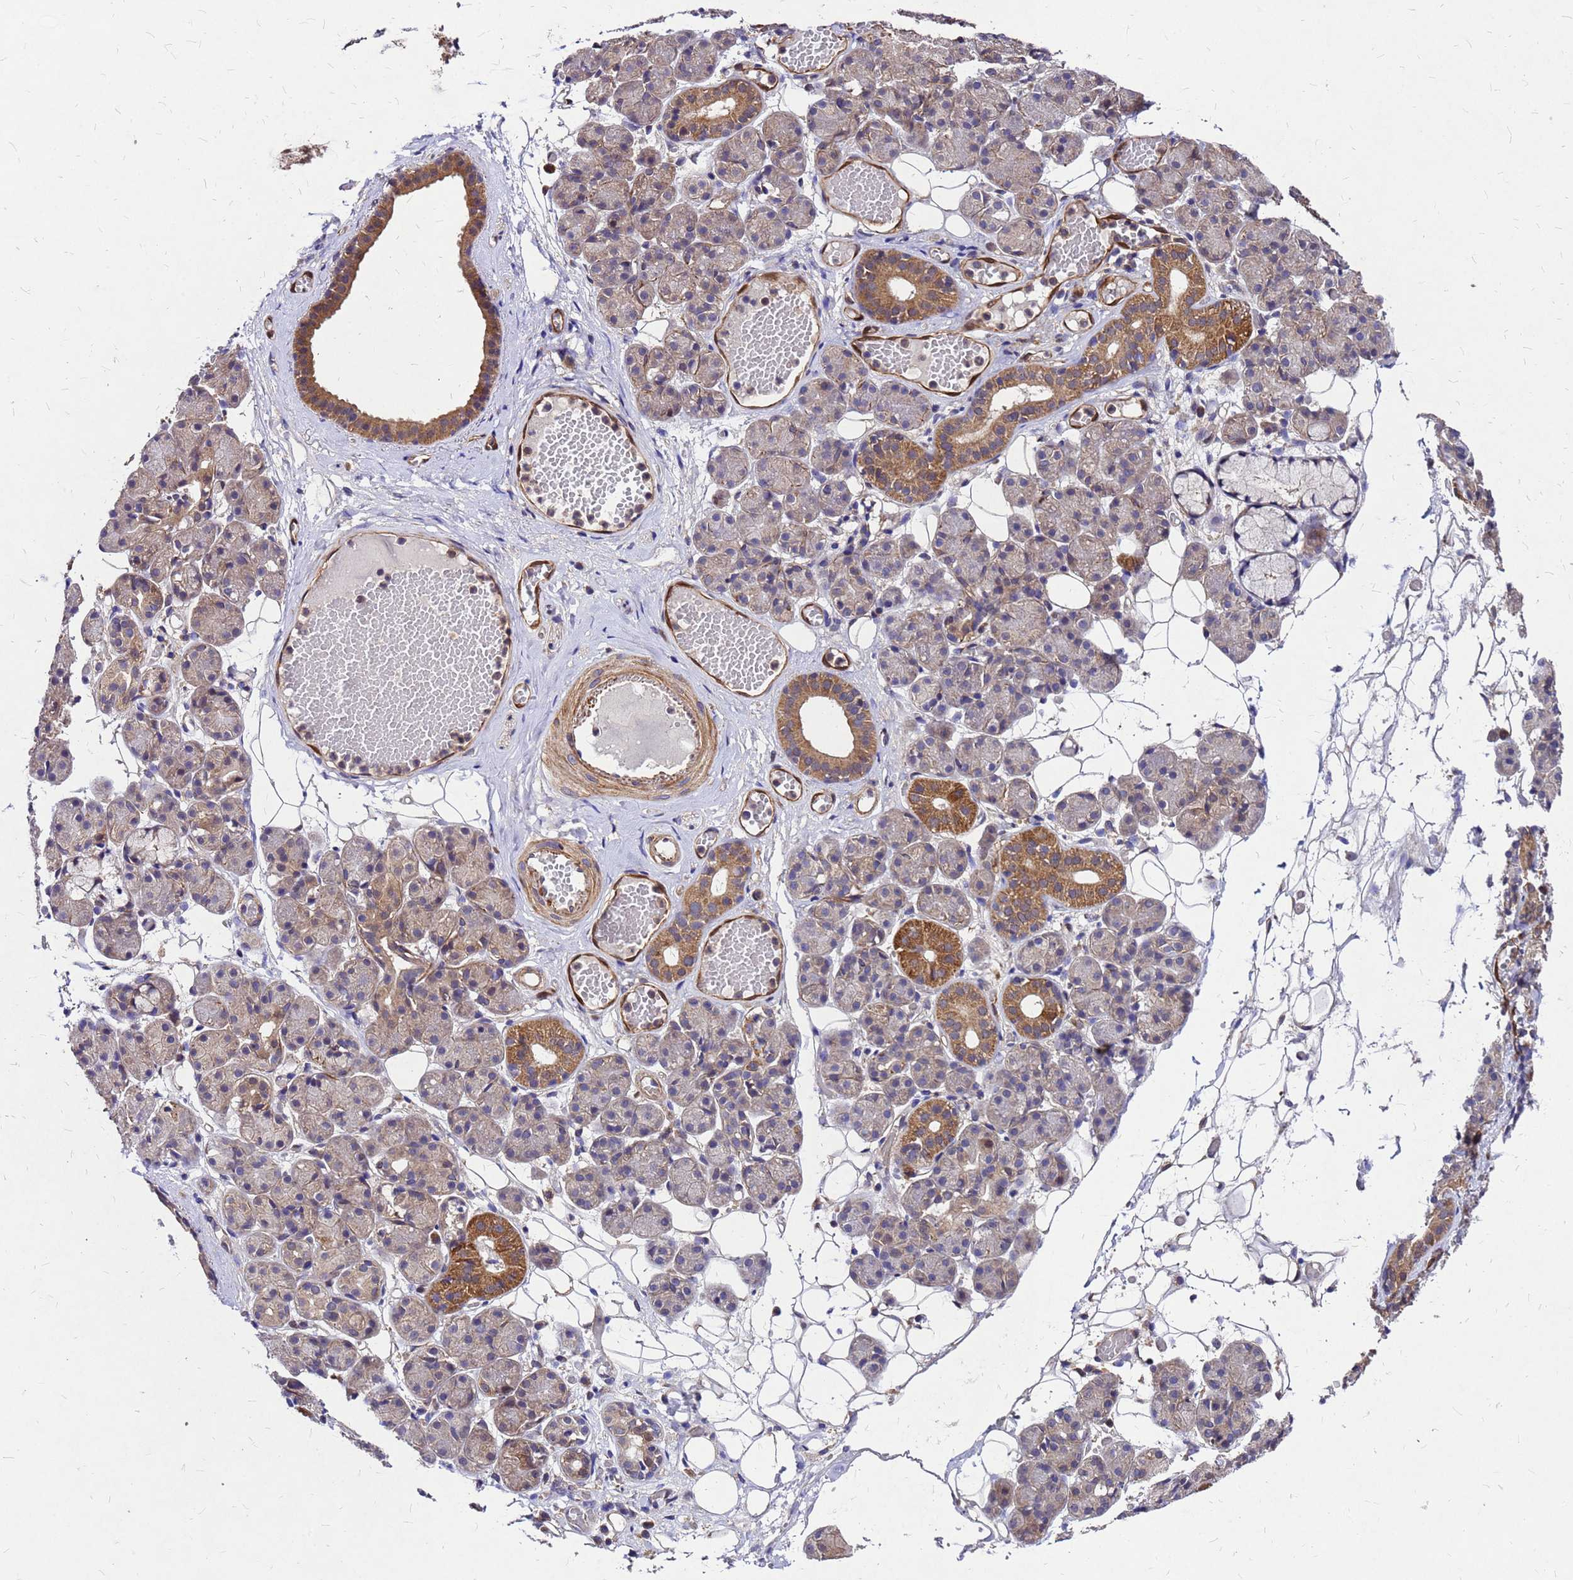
{"staining": {"intensity": "moderate", "quantity": "<25%", "location": "cytoplasmic/membranous"}, "tissue": "salivary gland", "cell_type": "Glandular cells", "image_type": "normal", "snomed": [{"axis": "morphology", "description": "Normal tissue, NOS"}, {"axis": "topography", "description": "Salivary gland"}], "caption": "Unremarkable salivary gland was stained to show a protein in brown. There is low levels of moderate cytoplasmic/membranous staining in about <25% of glandular cells.", "gene": "DUSP23", "patient": {"sex": "male", "age": 63}}